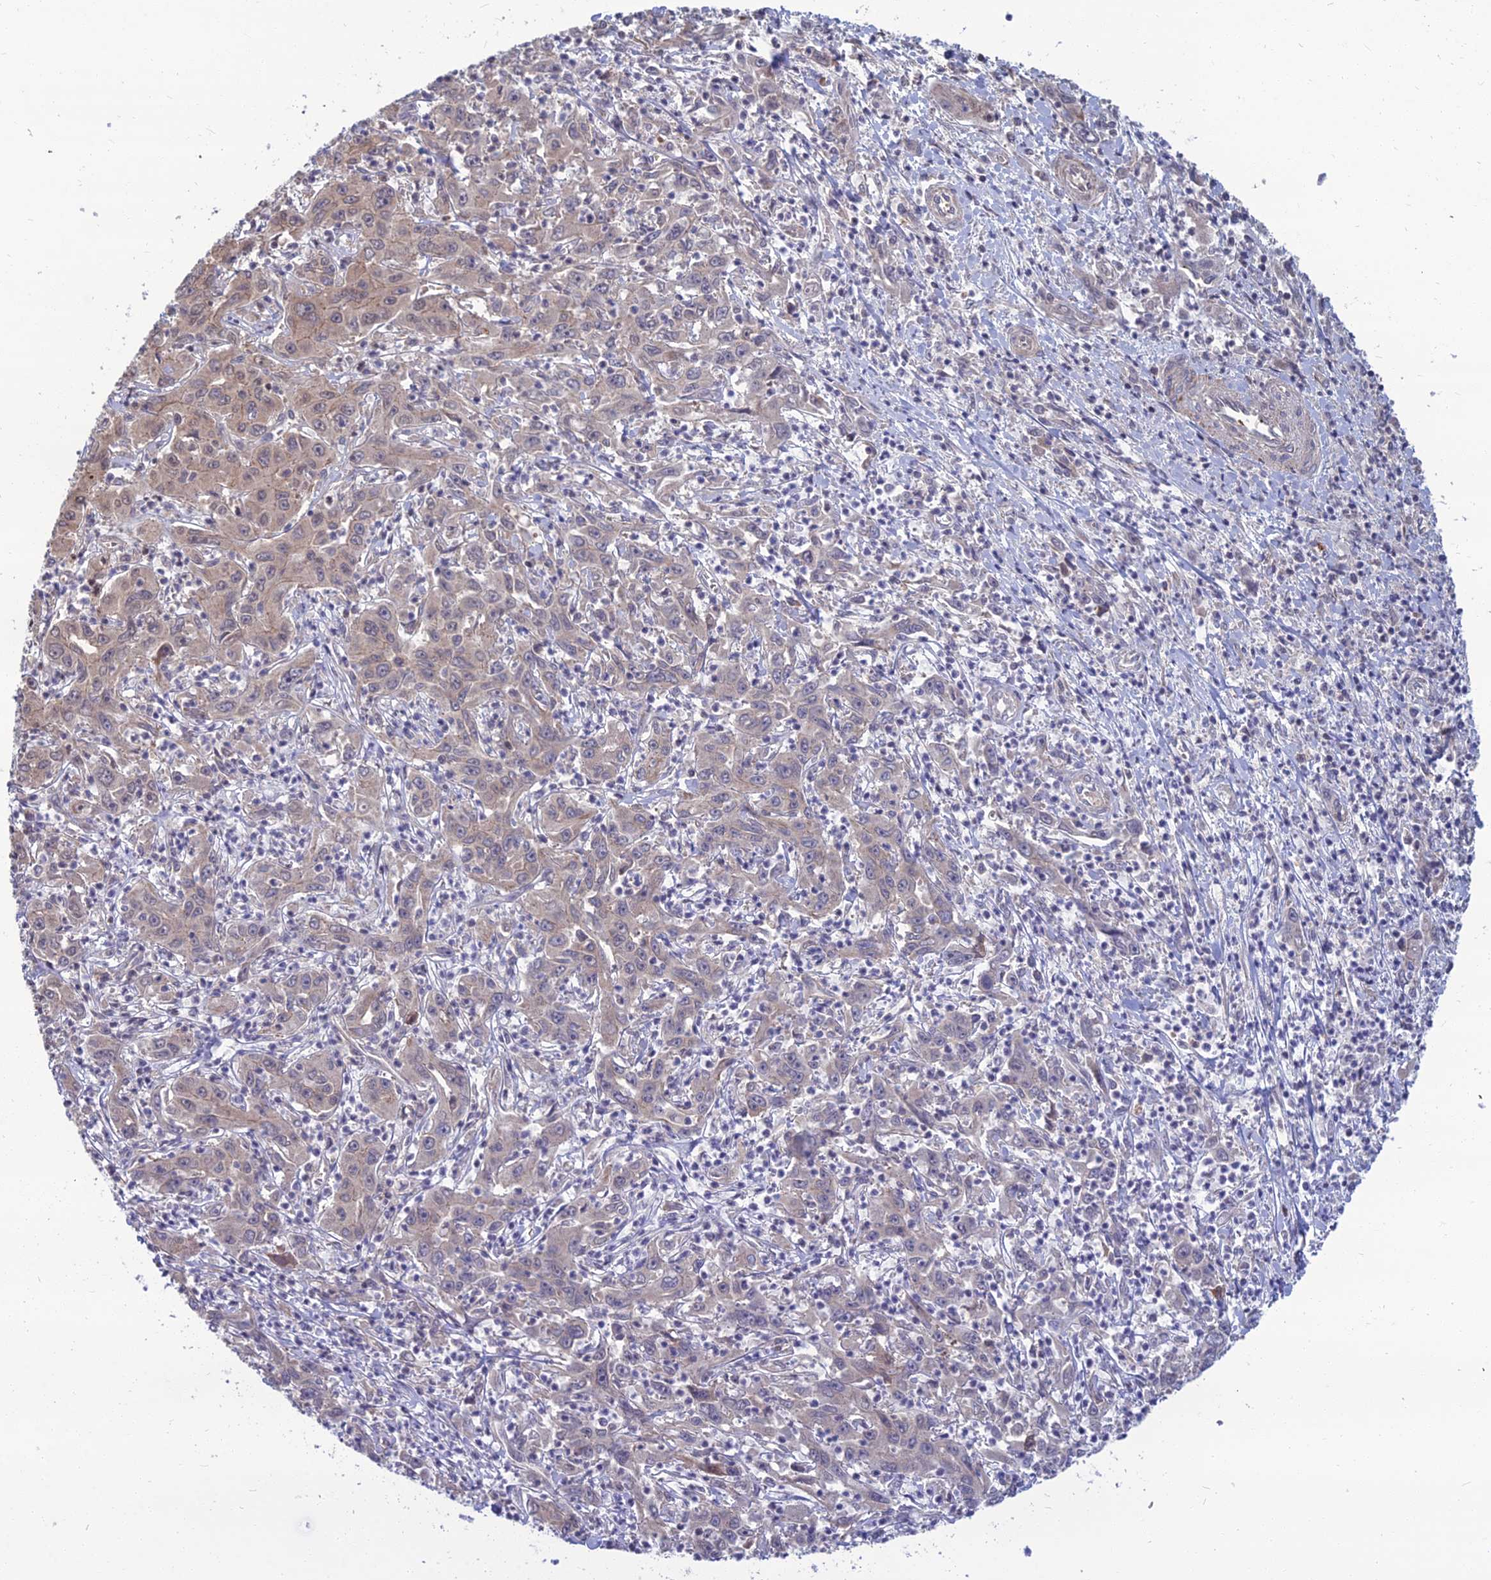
{"staining": {"intensity": "weak", "quantity": "25%-75%", "location": "cytoplasmic/membranous"}, "tissue": "liver cancer", "cell_type": "Tumor cells", "image_type": "cancer", "snomed": [{"axis": "morphology", "description": "Carcinoma, Hepatocellular, NOS"}, {"axis": "topography", "description": "Liver"}], "caption": "Weak cytoplasmic/membranous expression is present in approximately 25%-75% of tumor cells in liver hepatocellular carcinoma.", "gene": "OPA3", "patient": {"sex": "male", "age": 63}}